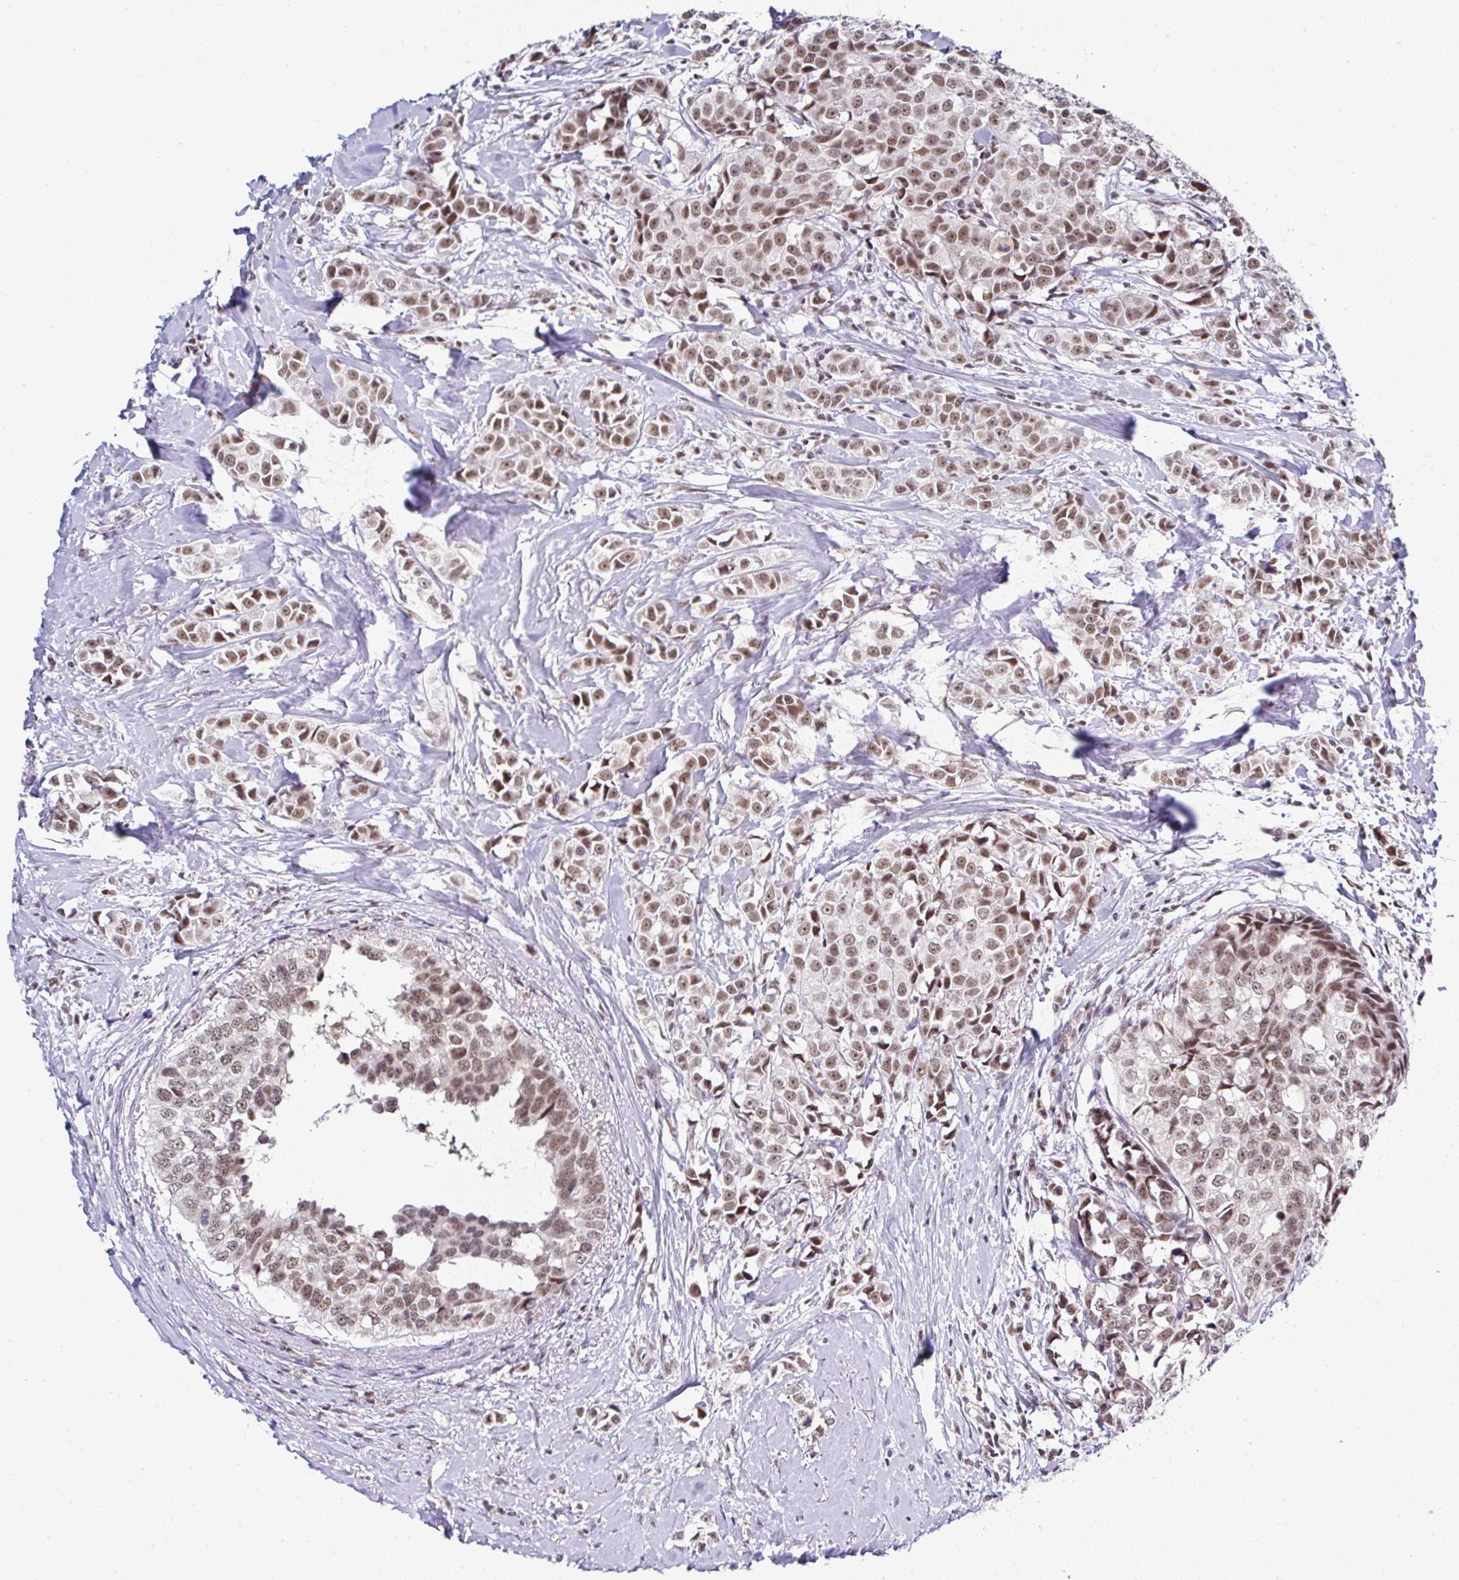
{"staining": {"intensity": "moderate", "quantity": ">75%", "location": "nuclear"}, "tissue": "breast cancer", "cell_type": "Tumor cells", "image_type": "cancer", "snomed": [{"axis": "morphology", "description": "Duct carcinoma"}, {"axis": "topography", "description": "Breast"}], "caption": "Immunohistochemical staining of human breast intraductal carcinoma displays medium levels of moderate nuclear protein expression in approximately >75% of tumor cells.", "gene": "PTPN2", "patient": {"sex": "female", "age": 80}}